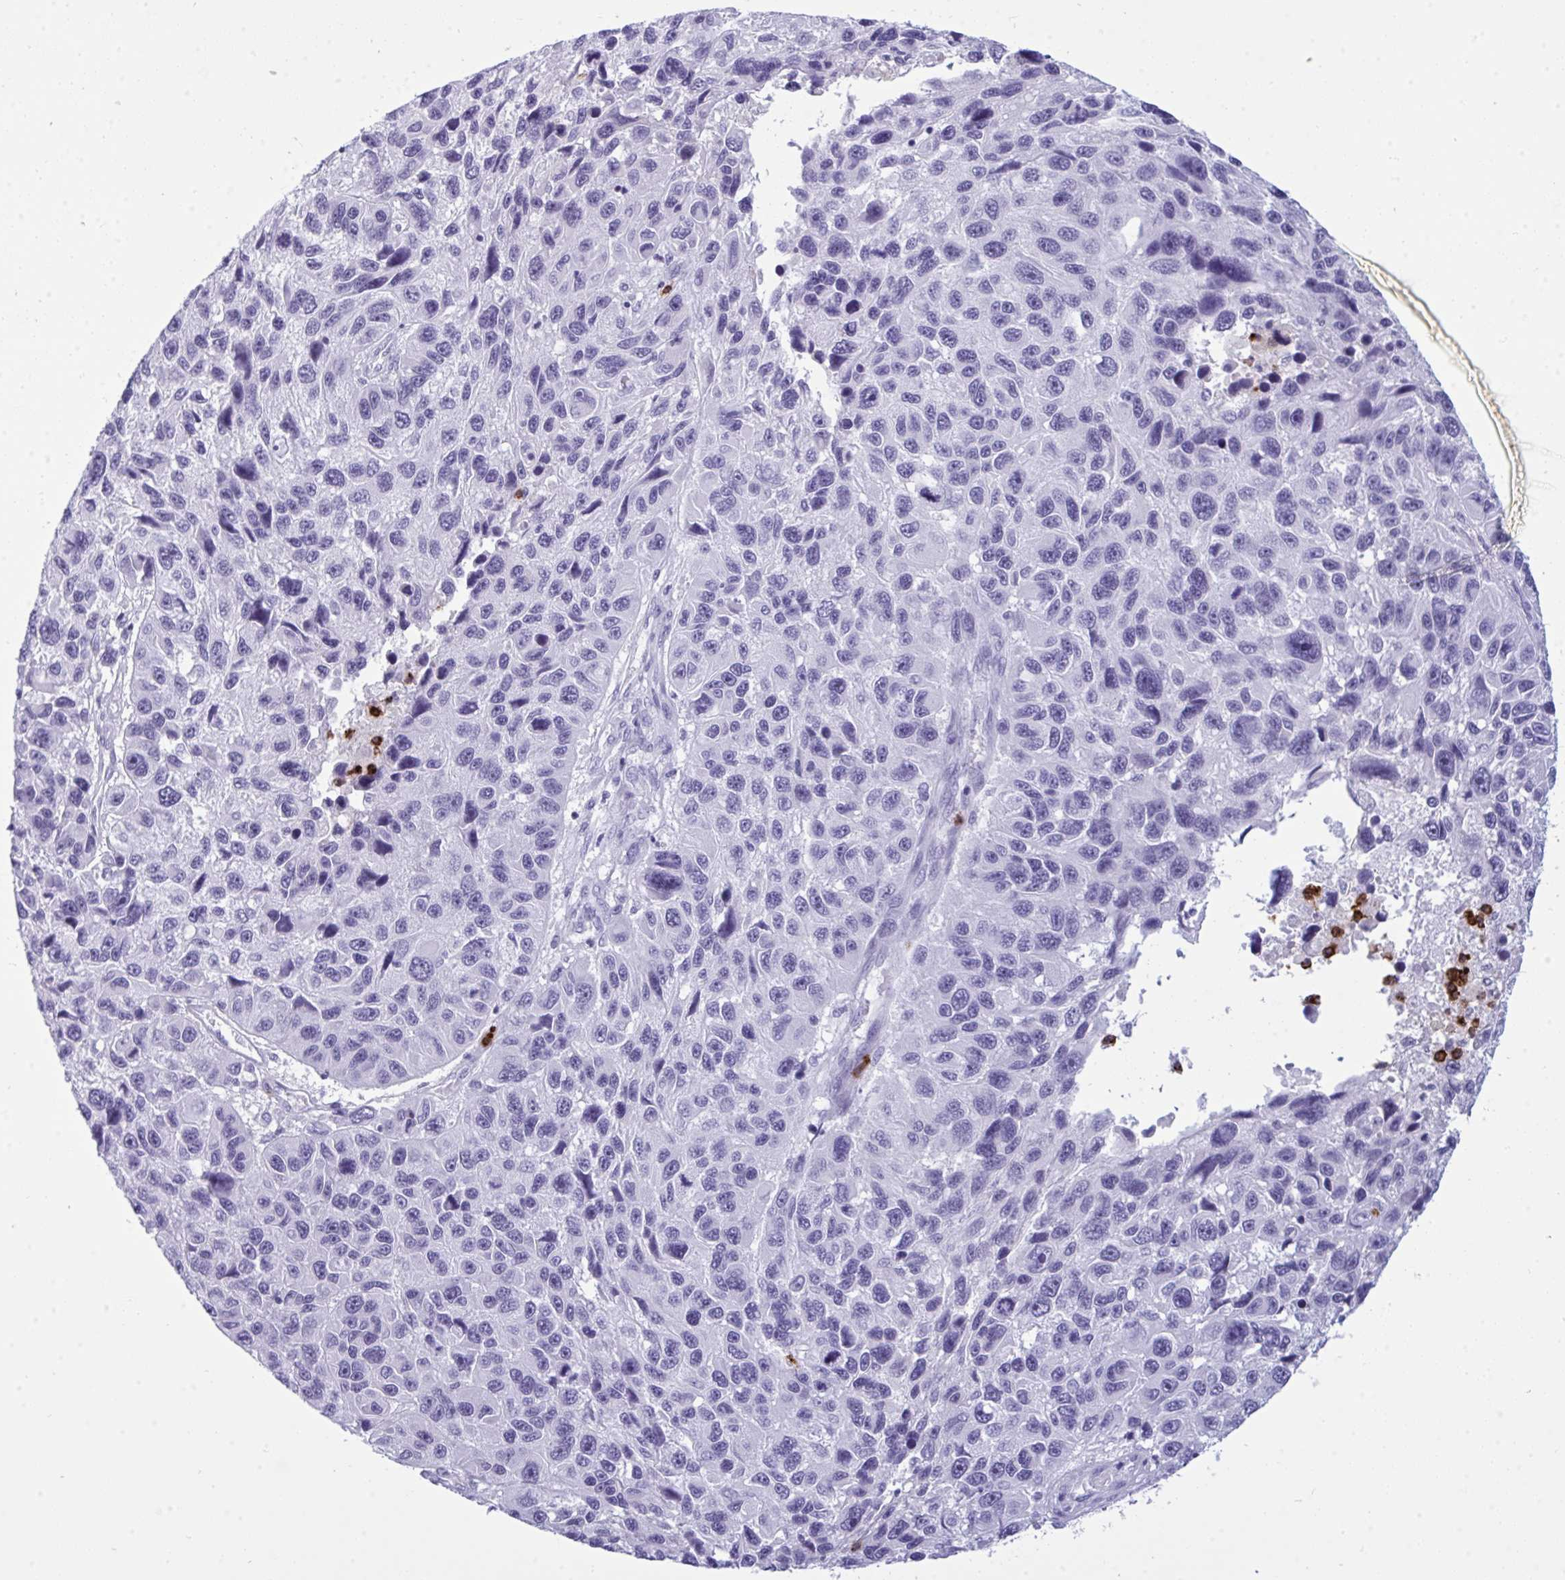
{"staining": {"intensity": "negative", "quantity": "none", "location": "none"}, "tissue": "melanoma", "cell_type": "Tumor cells", "image_type": "cancer", "snomed": [{"axis": "morphology", "description": "Malignant melanoma, NOS"}, {"axis": "topography", "description": "Skin"}], "caption": "Immunohistochemistry image of neoplastic tissue: human malignant melanoma stained with DAB exhibits no significant protein expression in tumor cells. Nuclei are stained in blue.", "gene": "ARHGAP42", "patient": {"sex": "male", "age": 53}}